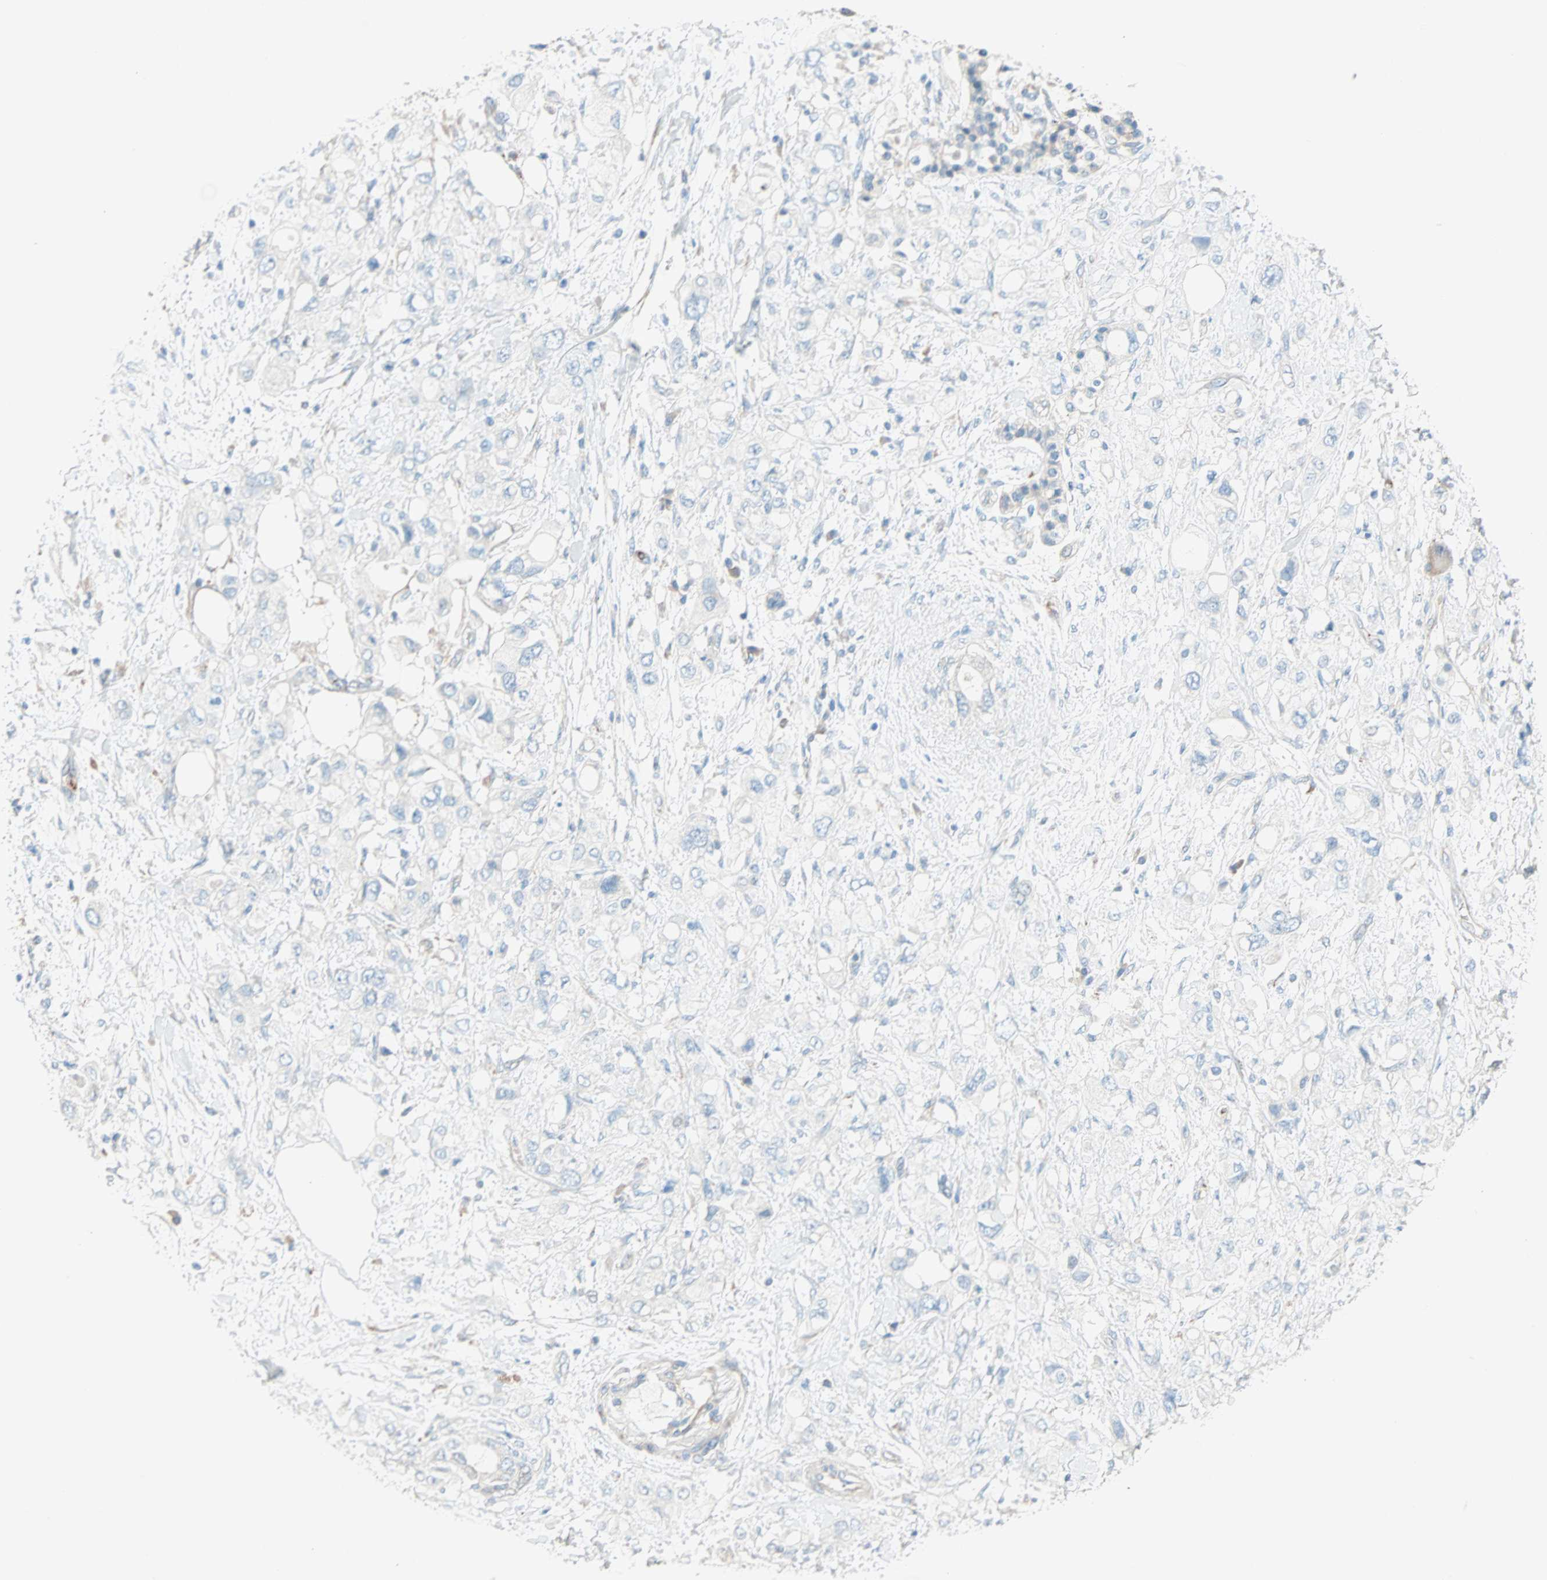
{"staining": {"intensity": "weak", "quantity": "<25%", "location": "cytoplasmic/membranous"}, "tissue": "pancreatic cancer", "cell_type": "Tumor cells", "image_type": "cancer", "snomed": [{"axis": "morphology", "description": "Adenocarcinoma, NOS"}, {"axis": "topography", "description": "Pancreas"}], "caption": "This is a micrograph of immunohistochemistry staining of pancreatic adenocarcinoma, which shows no positivity in tumor cells.", "gene": "LY6G6F", "patient": {"sex": "female", "age": 56}}